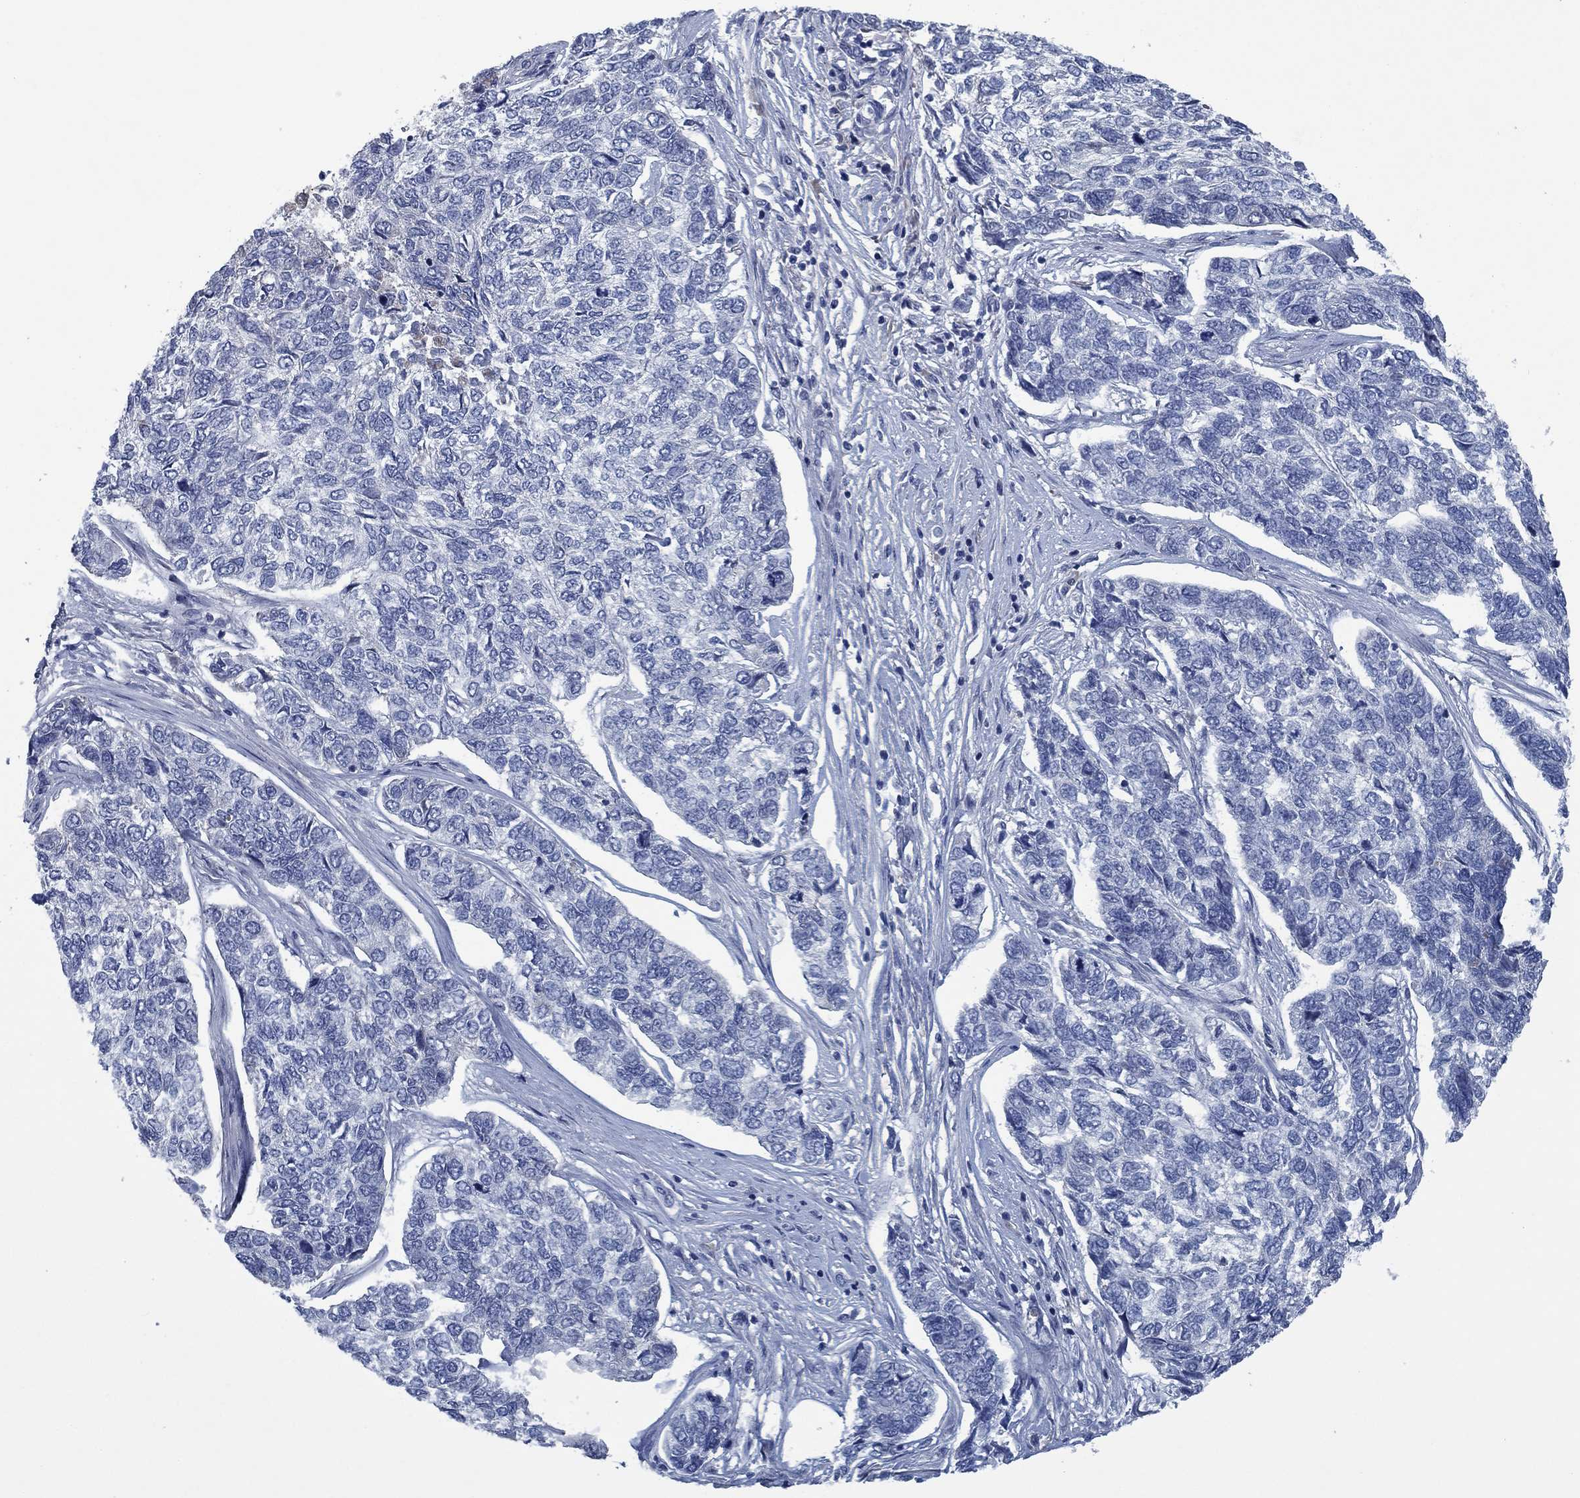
{"staining": {"intensity": "negative", "quantity": "none", "location": "none"}, "tissue": "skin cancer", "cell_type": "Tumor cells", "image_type": "cancer", "snomed": [{"axis": "morphology", "description": "Basal cell carcinoma"}, {"axis": "topography", "description": "Skin"}], "caption": "Skin basal cell carcinoma stained for a protein using IHC displays no staining tumor cells.", "gene": "PNMA8A", "patient": {"sex": "female", "age": 65}}